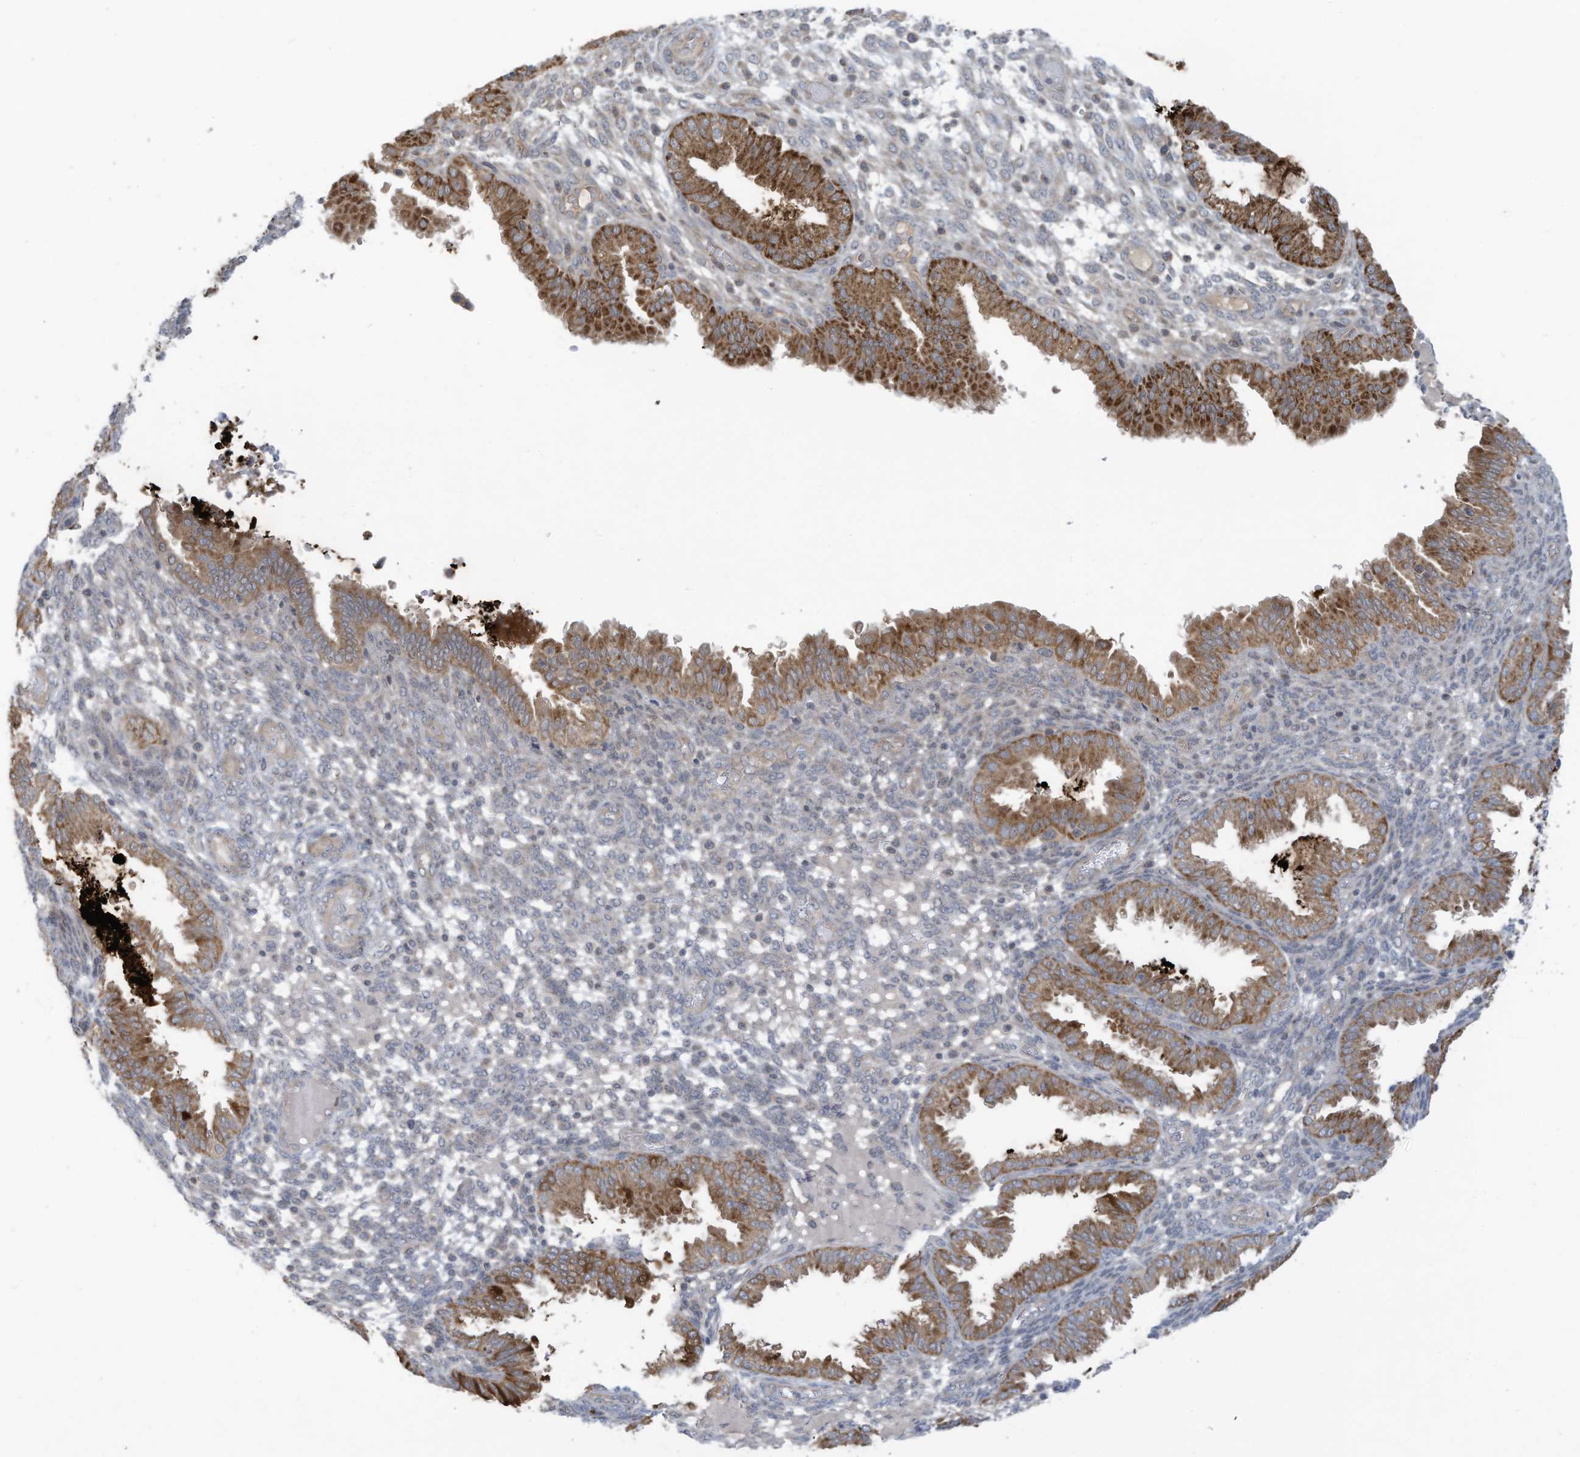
{"staining": {"intensity": "moderate", "quantity": "<25%", "location": "cytoplasmic/membranous"}, "tissue": "endometrium", "cell_type": "Cells in endometrial stroma", "image_type": "normal", "snomed": [{"axis": "morphology", "description": "Normal tissue, NOS"}, {"axis": "topography", "description": "Endometrium"}], "caption": "Immunohistochemistry (IHC) (DAB) staining of benign endometrium demonstrates moderate cytoplasmic/membranous protein staining in about <25% of cells in endometrial stroma.", "gene": "SCGB1D2", "patient": {"sex": "female", "age": 33}}